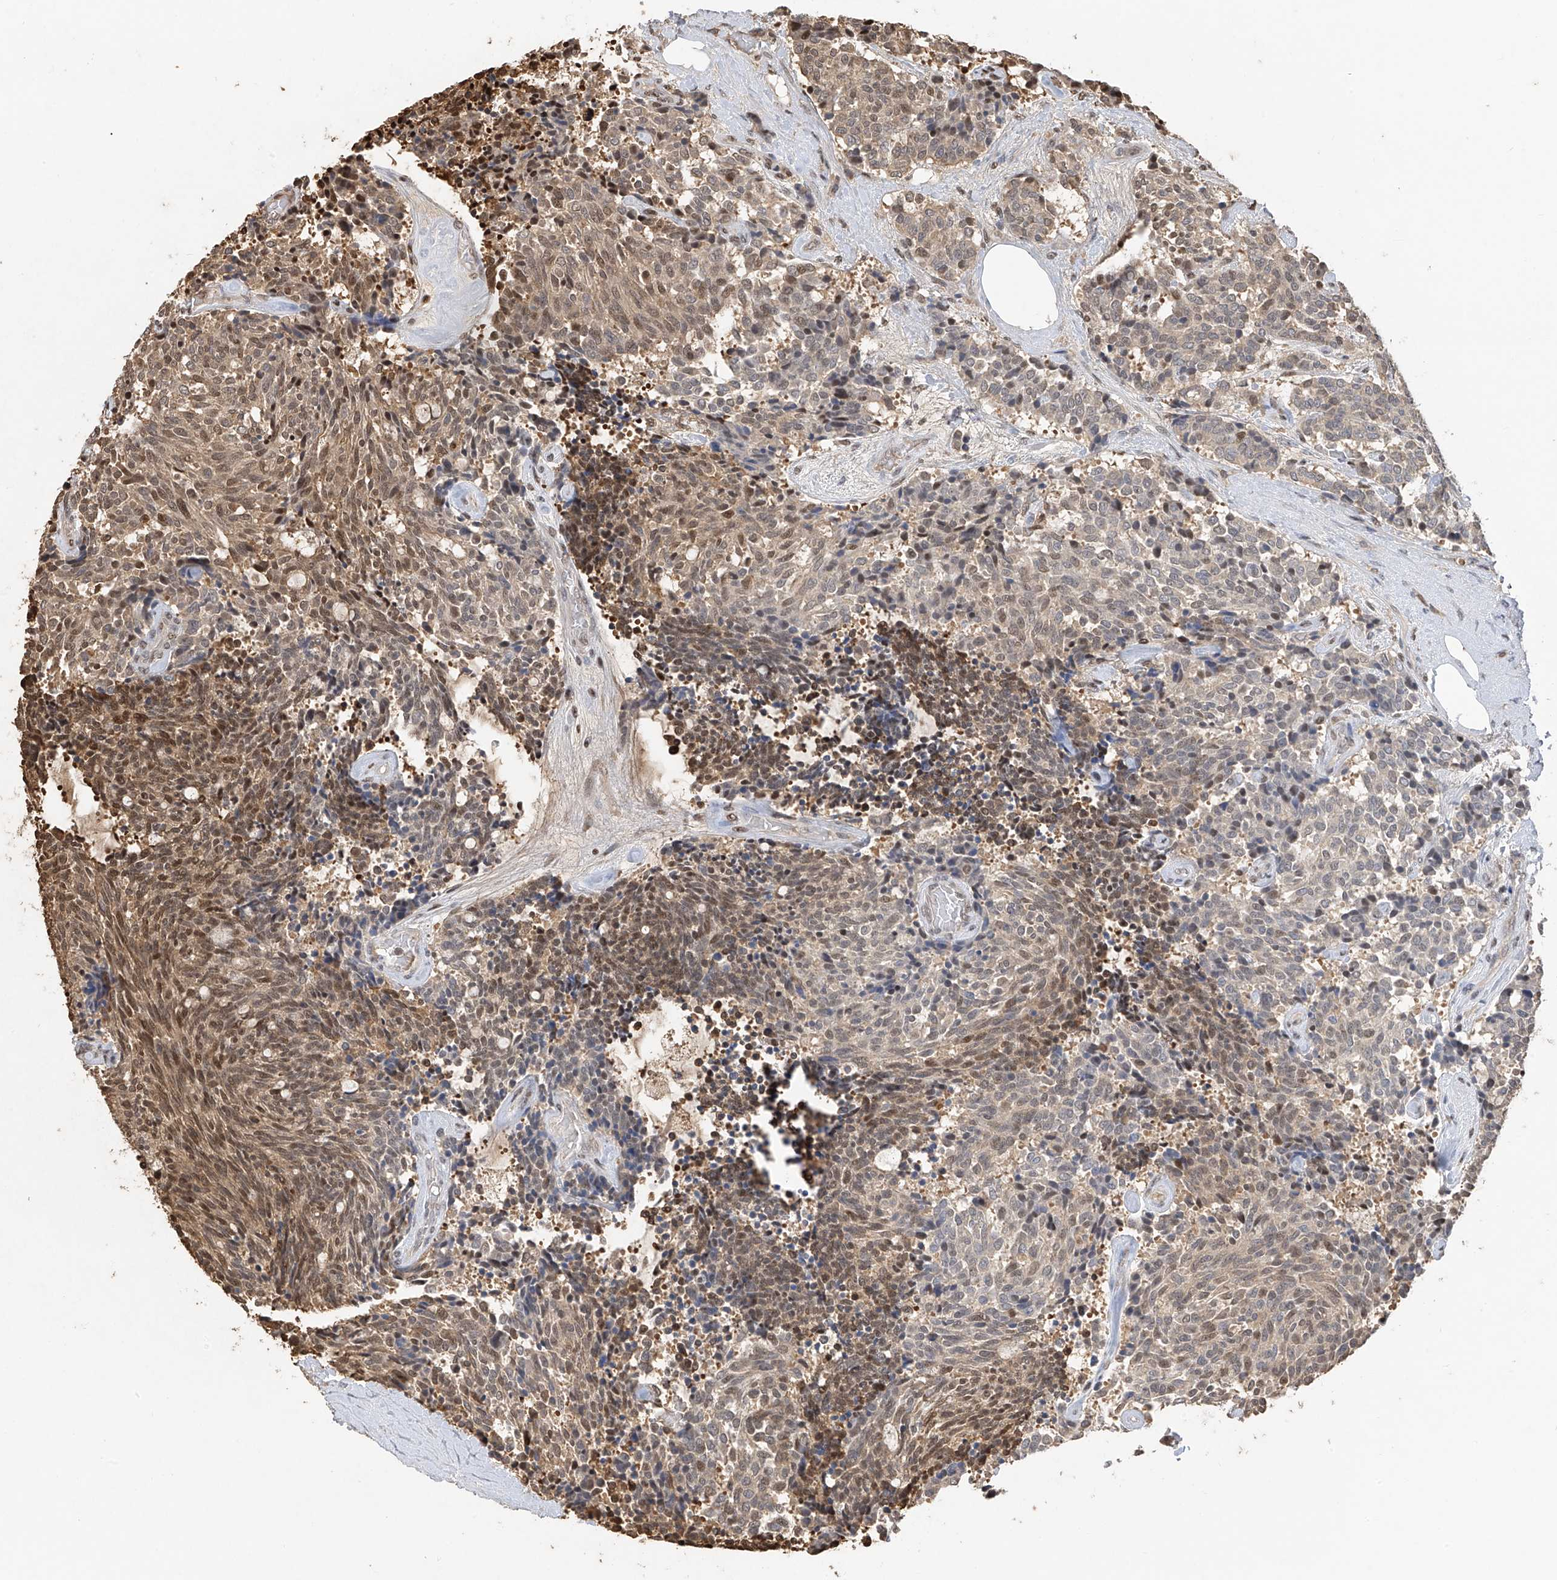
{"staining": {"intensity": "moderate", "quantity": "25%-75%", "location": "nuclear"}, "tissue": "carcinoid", "cell_type": "Tumor cells", "image_type": "cancer", "snomed": [{"axis": "morphology", "description": "Carcinoid, malignant, NOS"}, {"axis": "topography", "description": "Pancreas"}], "caption": "There is medium levels of moderate nuclear positivity in tumor cells of carcinoid, as demonstrated by immunohistochemical staining (brown color).", "gene": "PMM1", "patient": {"sex": "female", "age": 54}}